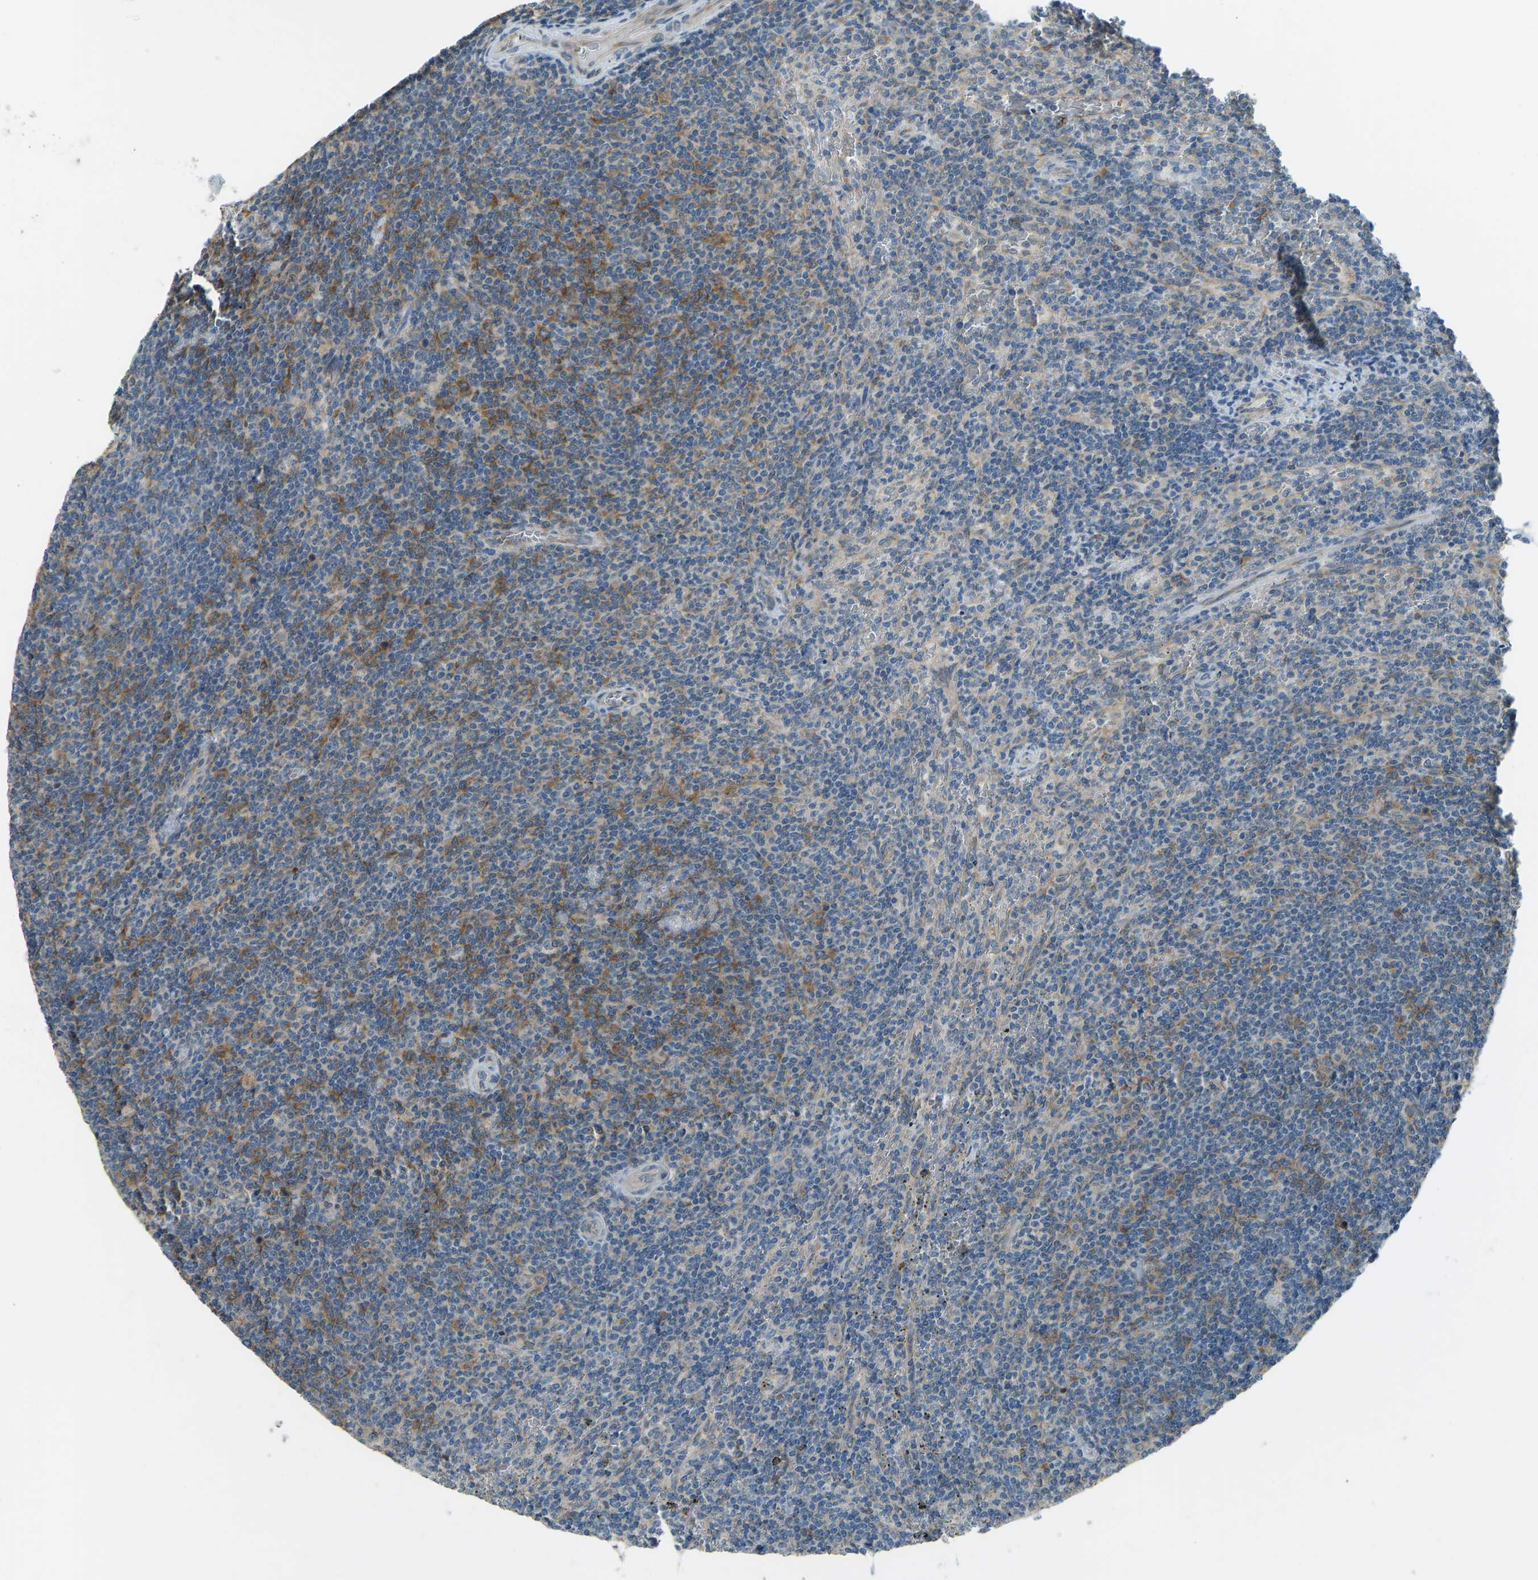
{"staining": {"intensity": "moderate", "quantity": "25%-75%", "location": "cytoplasmic/membranous"}, "tissue": "lymphoma", "cell_type": "Tumor cells", "image_type": "cancer", "snomed": [{"axis": "morphology", "description": "Malignant lymphoma, non-Hodgkin's type, Low grade"}, {"axis": "topography", "description": "Spleen"}], "caption": "Protein analysis of lymphoma tissue reveals moderate cytoplasmic/membranous expression in about 25%-75% of tumor cells.", "gene": "STAU2", "patient": {"sex": "female", "age": 50}}